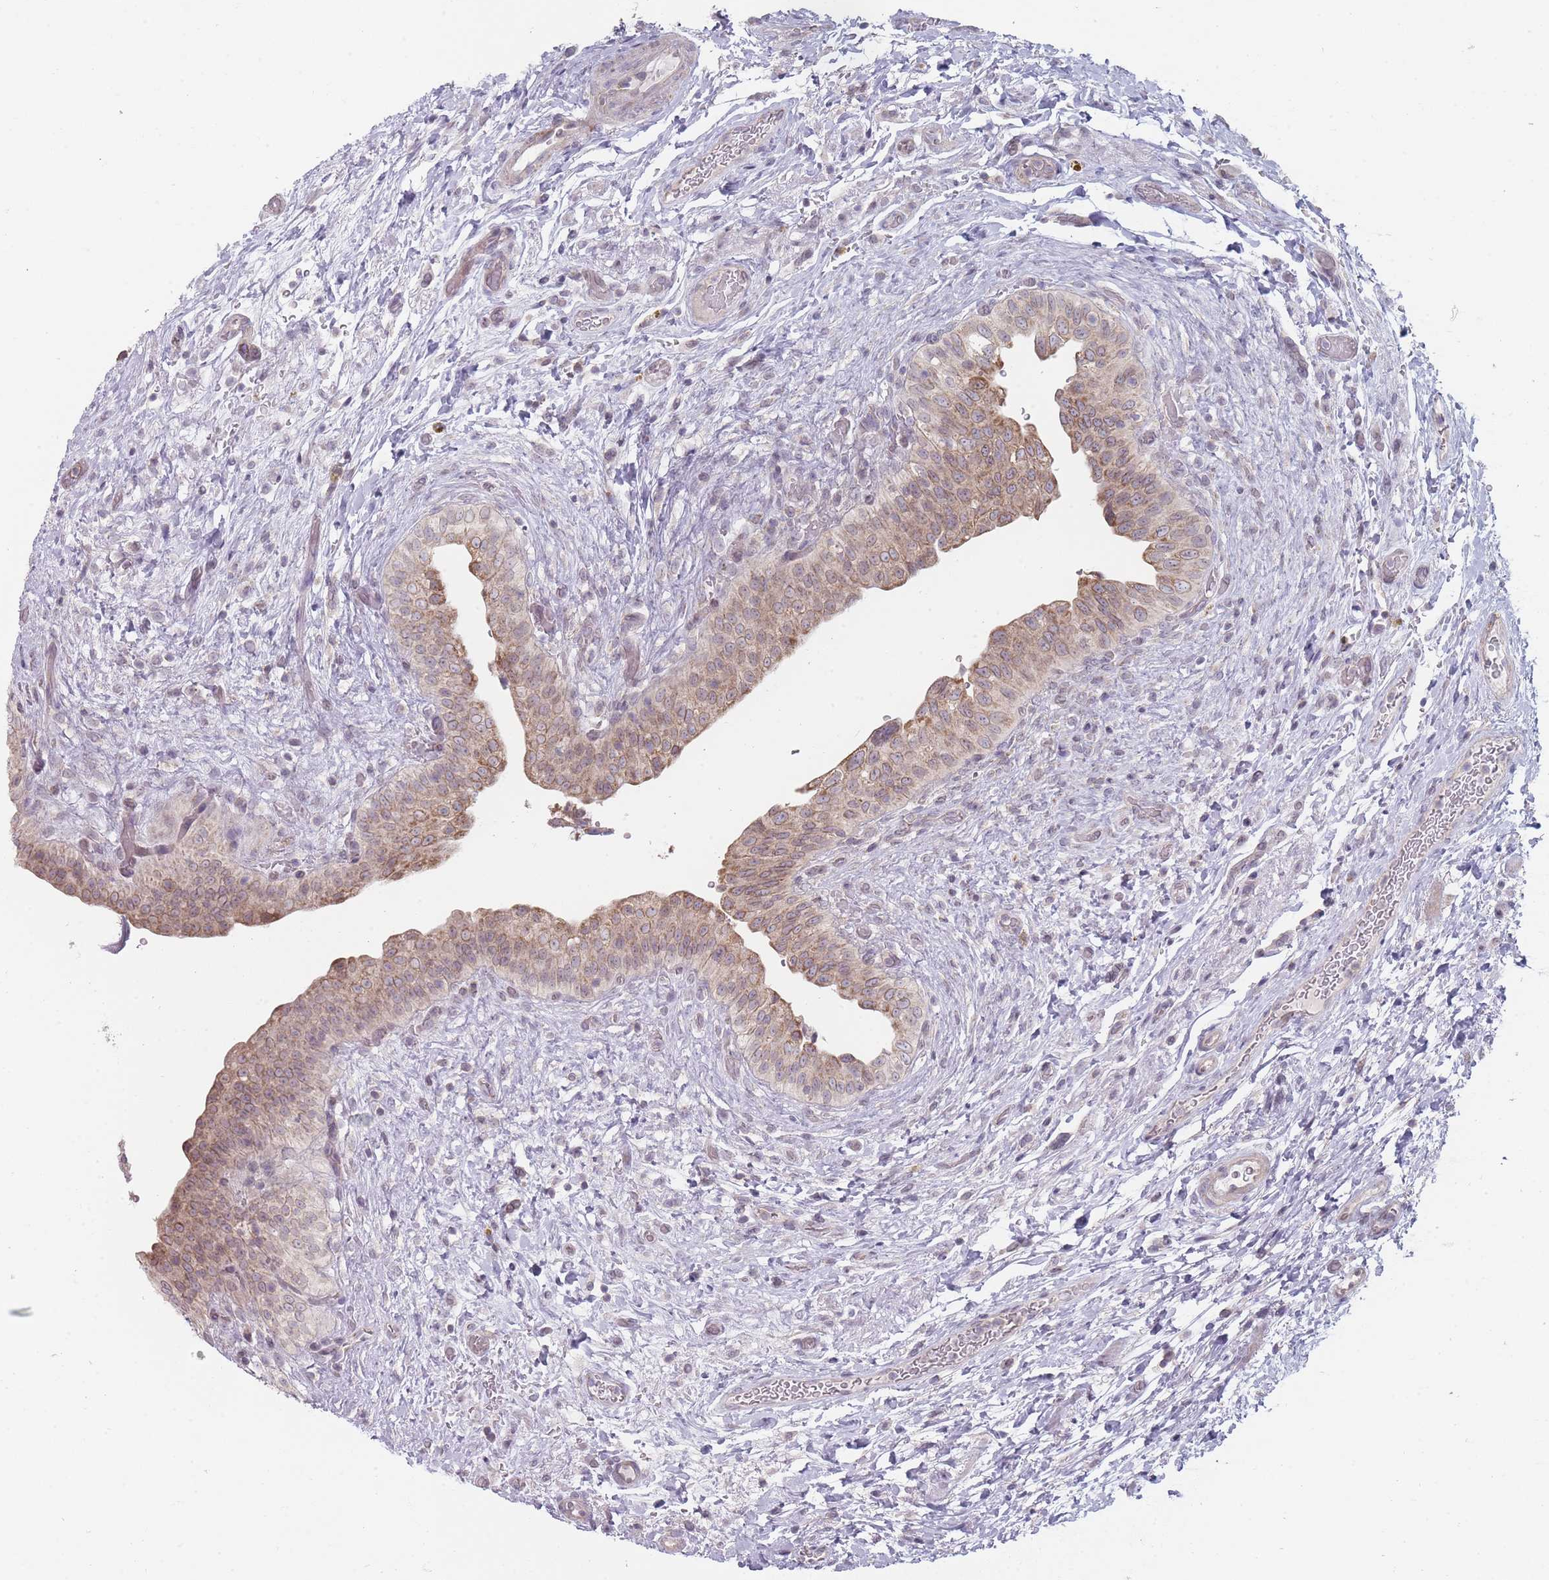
{"staining": {"intensity": "moderate", "quantity": "25%-75%", "location": "cytoplasmic/membranous"}, "tissue": "urinary bladder", "cell_type": "Urothelial cells", "image_type": "normal", "snomed": [{"axis": "morphology", "description": "Normal tissue, NOS"}, {"axis": "topography", "description": "Urinary bladder"}], "caption": "The immunohistochemical stain labels moderate cytoplasmic/membranous positivity in urothelial cells of normal urinary bladder. (Brightfield microscopy of DAB IHC at high magnification).", "gene": "PCDH12", "patient": {"sex": "male", "age": 69}}